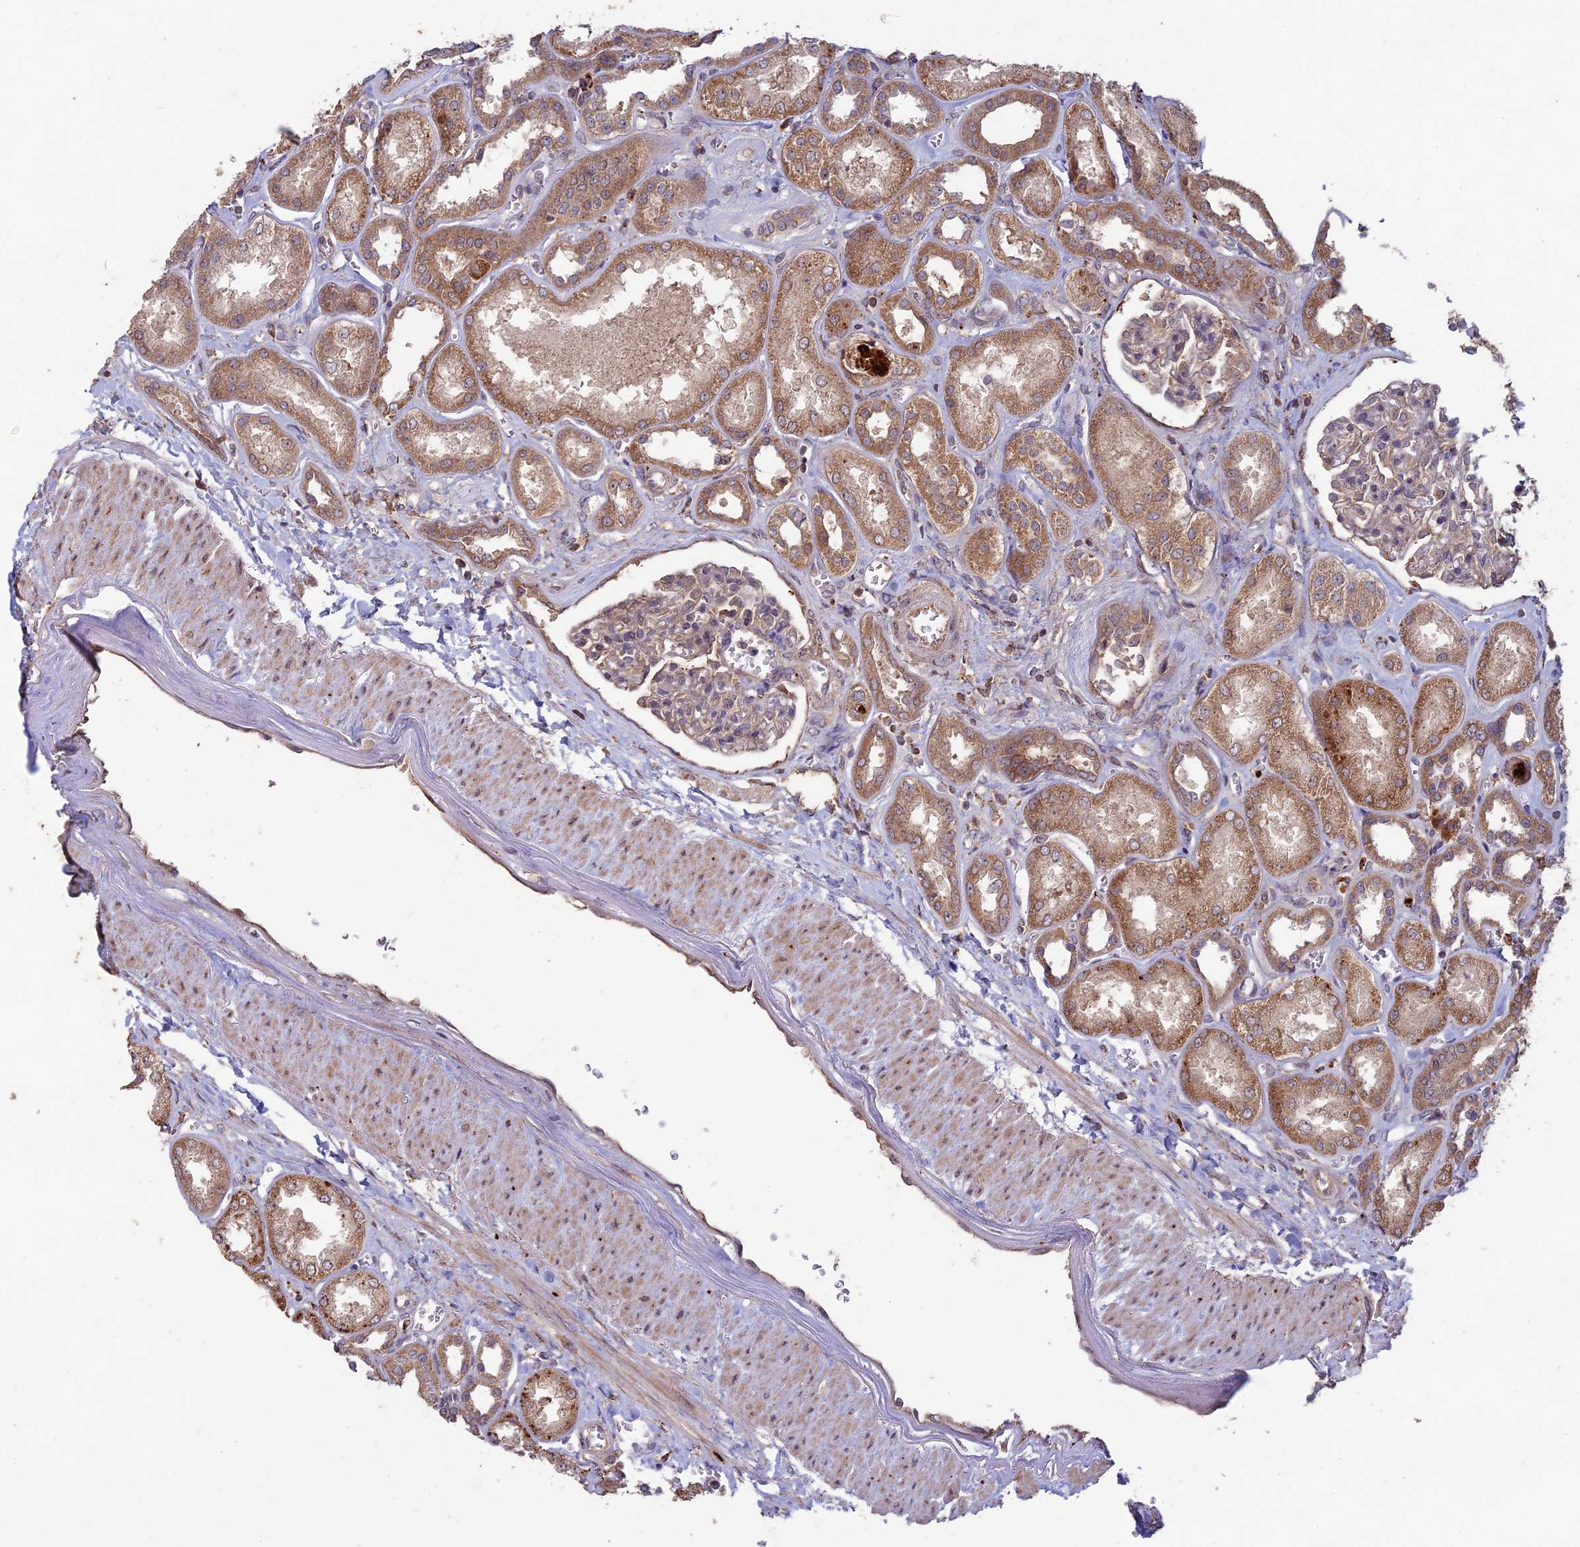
{"staining": {"intensity": "weak", "quantity": "25%-75%", "location": "cytoplasmic/membranous"}, "tissue": "kidney", "cell_type": "Cells in glomeruli", "image_type": "normal", "snomed": [{"axis": "morphology", "description": "Normal tissue, NOS"}, {"axis": "morphology", "description": "Adenocarcinoma, NOS"}, {"axis": "topography", "description": "Kidney"}], "caption": "A low amount of weak cytoplasmic/membranous staining is present in about 25%-75% of cells in glomeruli in benign kidney.", "gene": "RCCD1", "patient": {"sex": "female", "age": 68}}